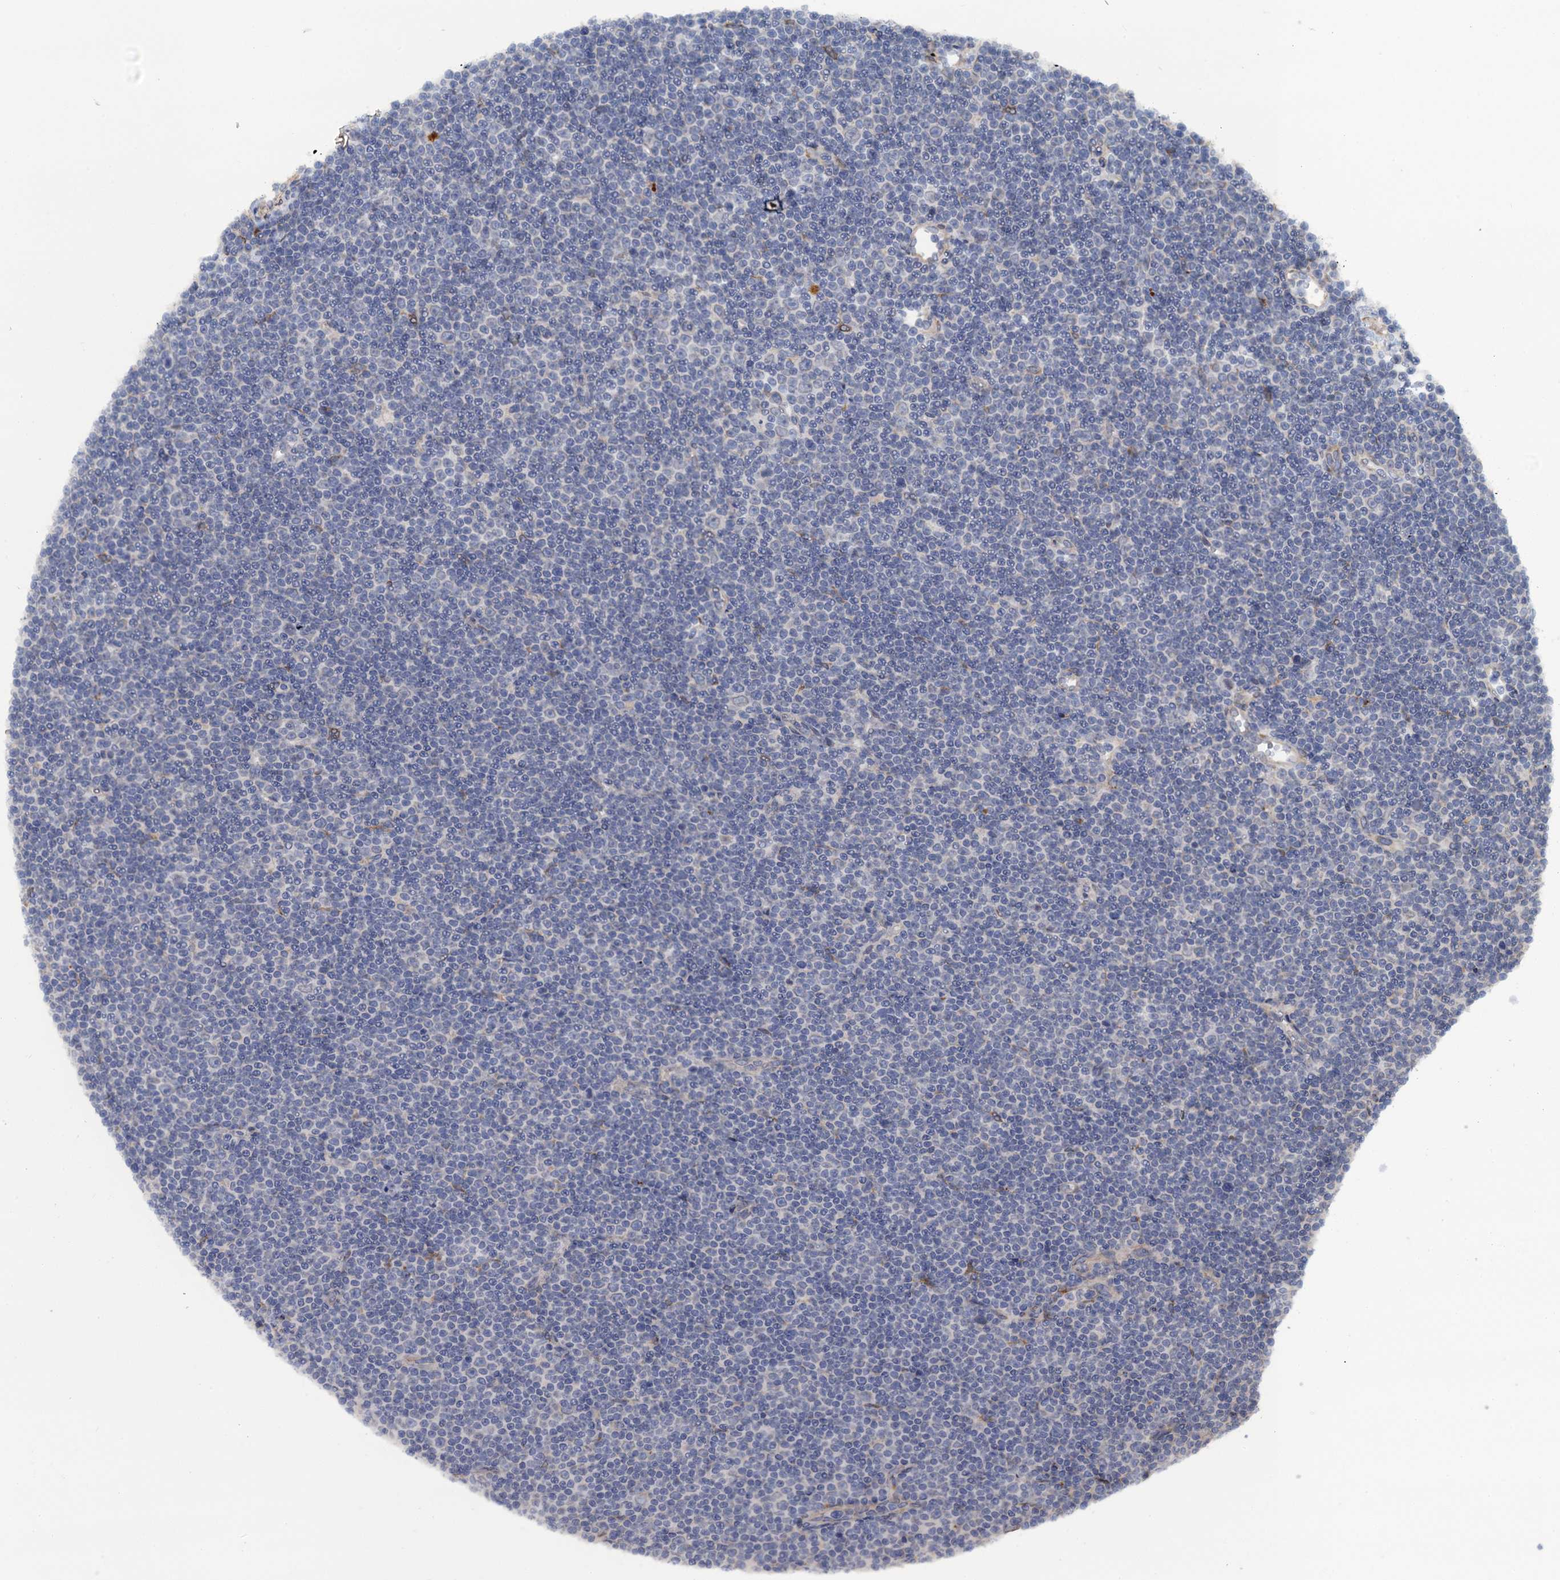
{"staining": {"intensity": "negative", "quantity": "none", "location": "none"}, "tissue": "lymphoma", "cell_type": "Tumor cells", "image_type": "cancer", "snomed": [{"axis": "morphology", "description": "Malignant lymphoma, non-Hodgkin's type, Low grade"}, {"axis": "topography", "description": "Lymph node"}], "caption": "A micrograph of malignant lymphoma, non-Hodgkin's type (low-grade) stained for a protein demonstrates no brown staining in tumor cells.", "gene": "POGLUT3", "patient": {"sex": "female", "age": 67}}